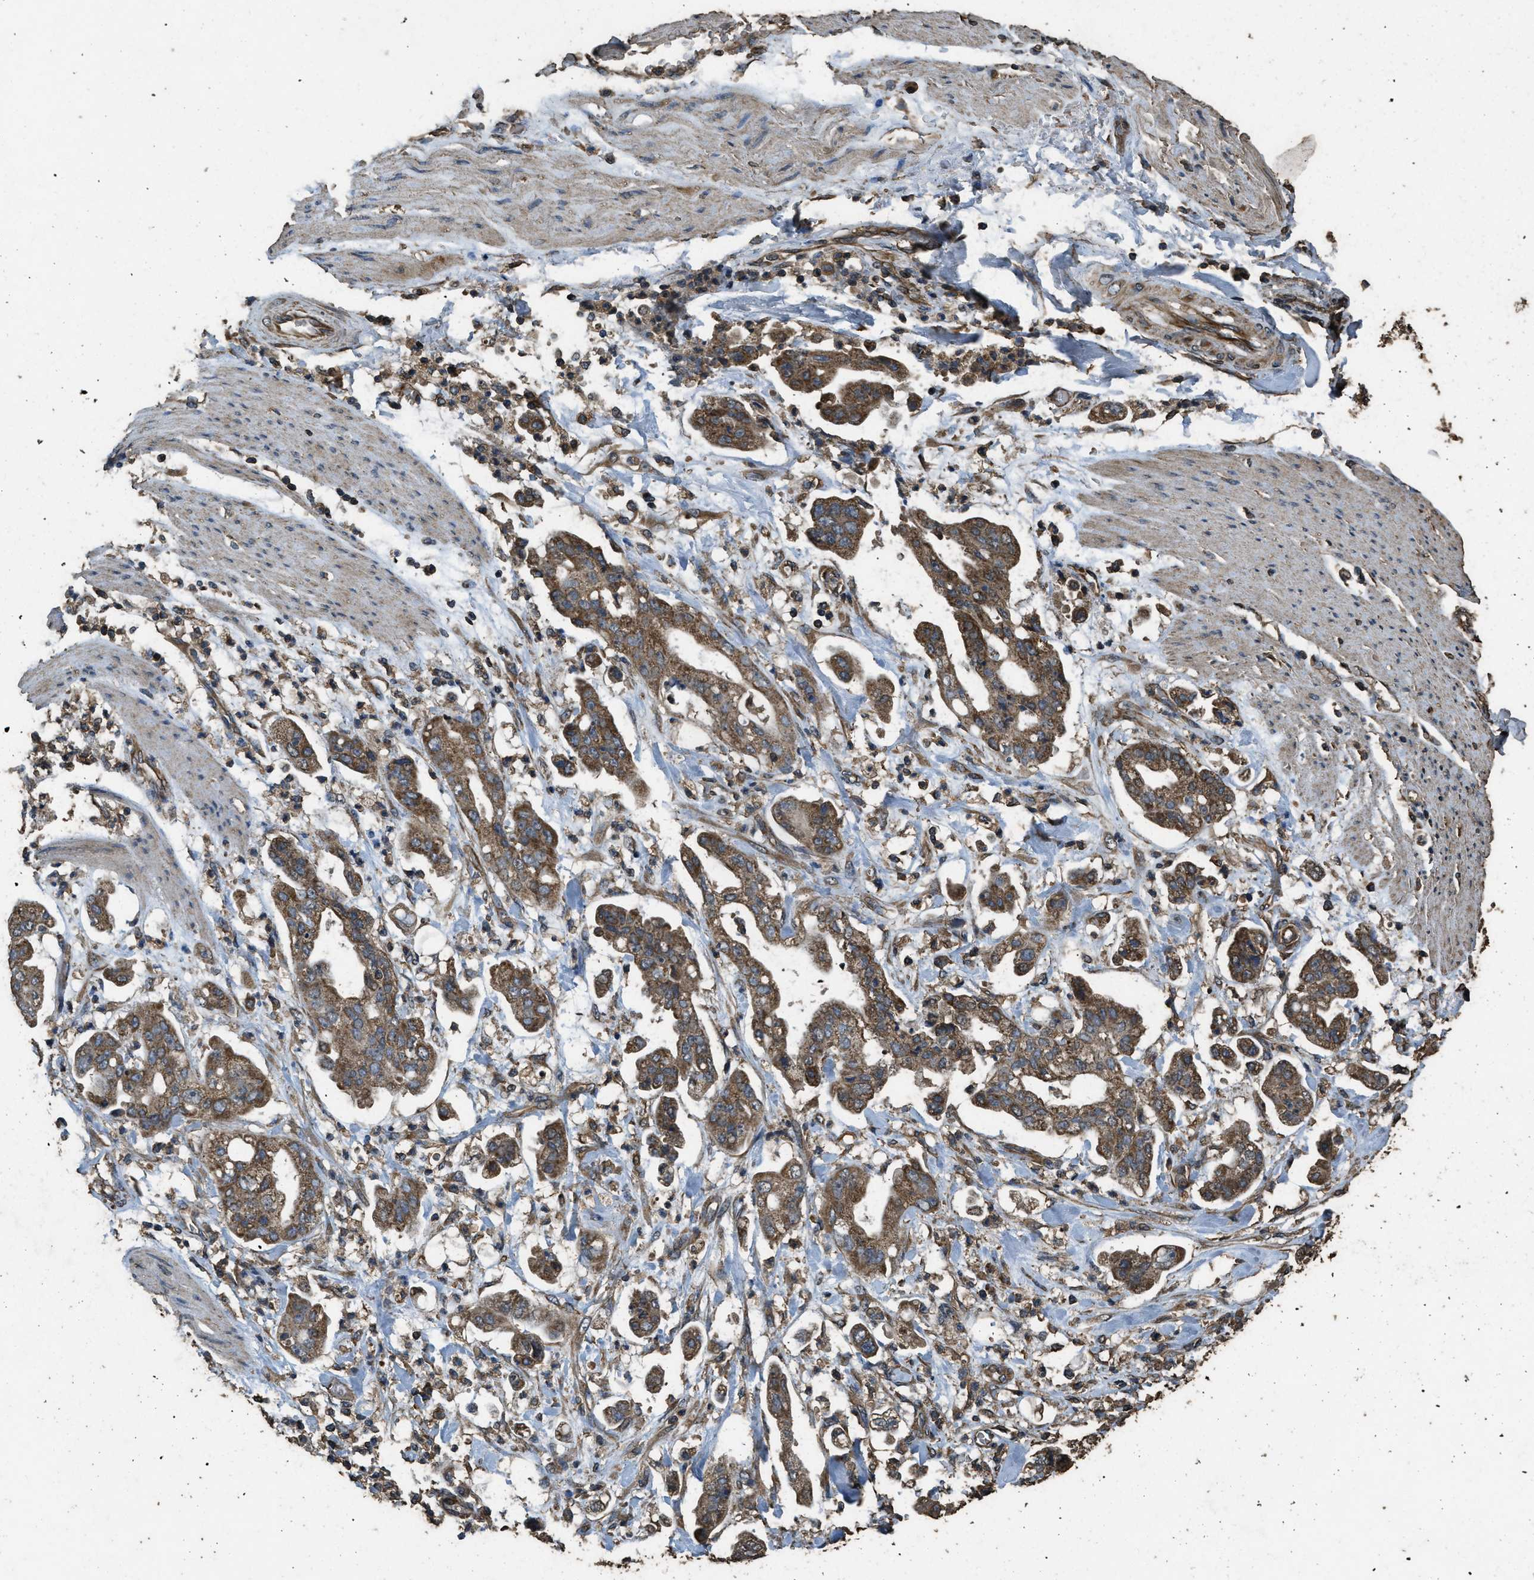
{"staining": {"intensity": "moderate", "quantity": ">75%", "location": "cytoplasmic/membranous"}, "tissue": "stomach cancer", "cell_type": "Tumor cells", "image_type": "cancer", "snomed": [{"axis": "morphology", "description": "Adenocarcinoma, NOS"}, {"axis": "topography", "description": "Stomach"}], "caption": "Moderate cytoplasmic/membranous protein staining is seen in about >75% of tumor cells in adenocarcinoma (stomach). (IHC, brightfield microscopy, high magnification).", "gene": "CYRIA", "patient": {"sex": "male", "age": 62}}